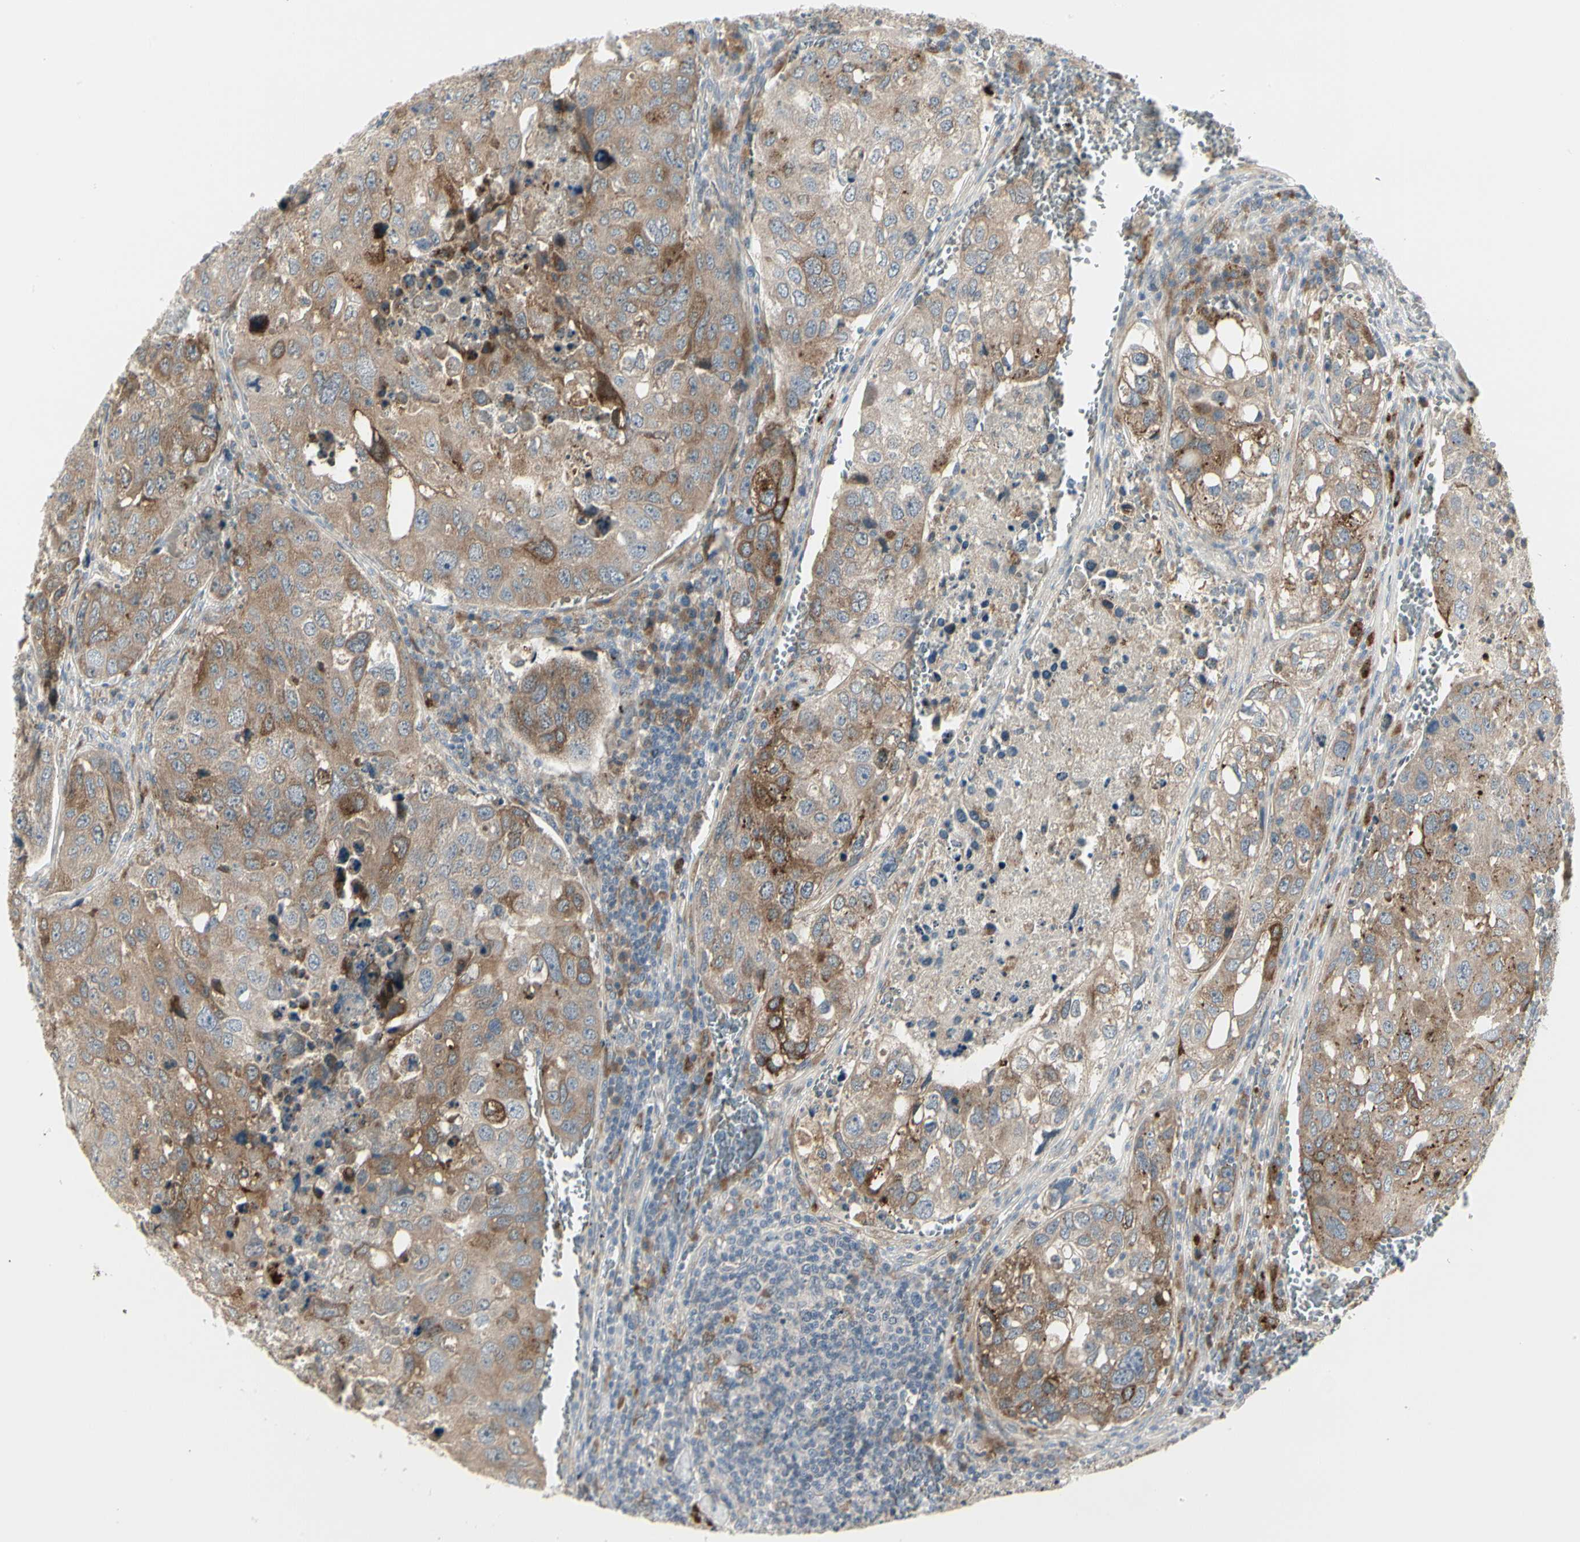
{"staining": {"intensity": "moderate", "quantity": ">75%", "location": "cytoplasmic/membranous"}, "tissue": "urothelial cancer", "cell_type": "Tumor cells", "image_type": "cancer", "snomed": [{"axis": "morphology", "description": "Urothelial carcinoma, High grade"}, {"axis": "topography", "description": "Lymph node"}, {"axis": "topography", "description": "Urinary bladder"}], "caption": "Human high-grade urothelial carcinoma stained with a protein marker reveals moderate staining in tumor cells.", "gene": "GRN", "patient": {"sex": "male", "age": 51}}